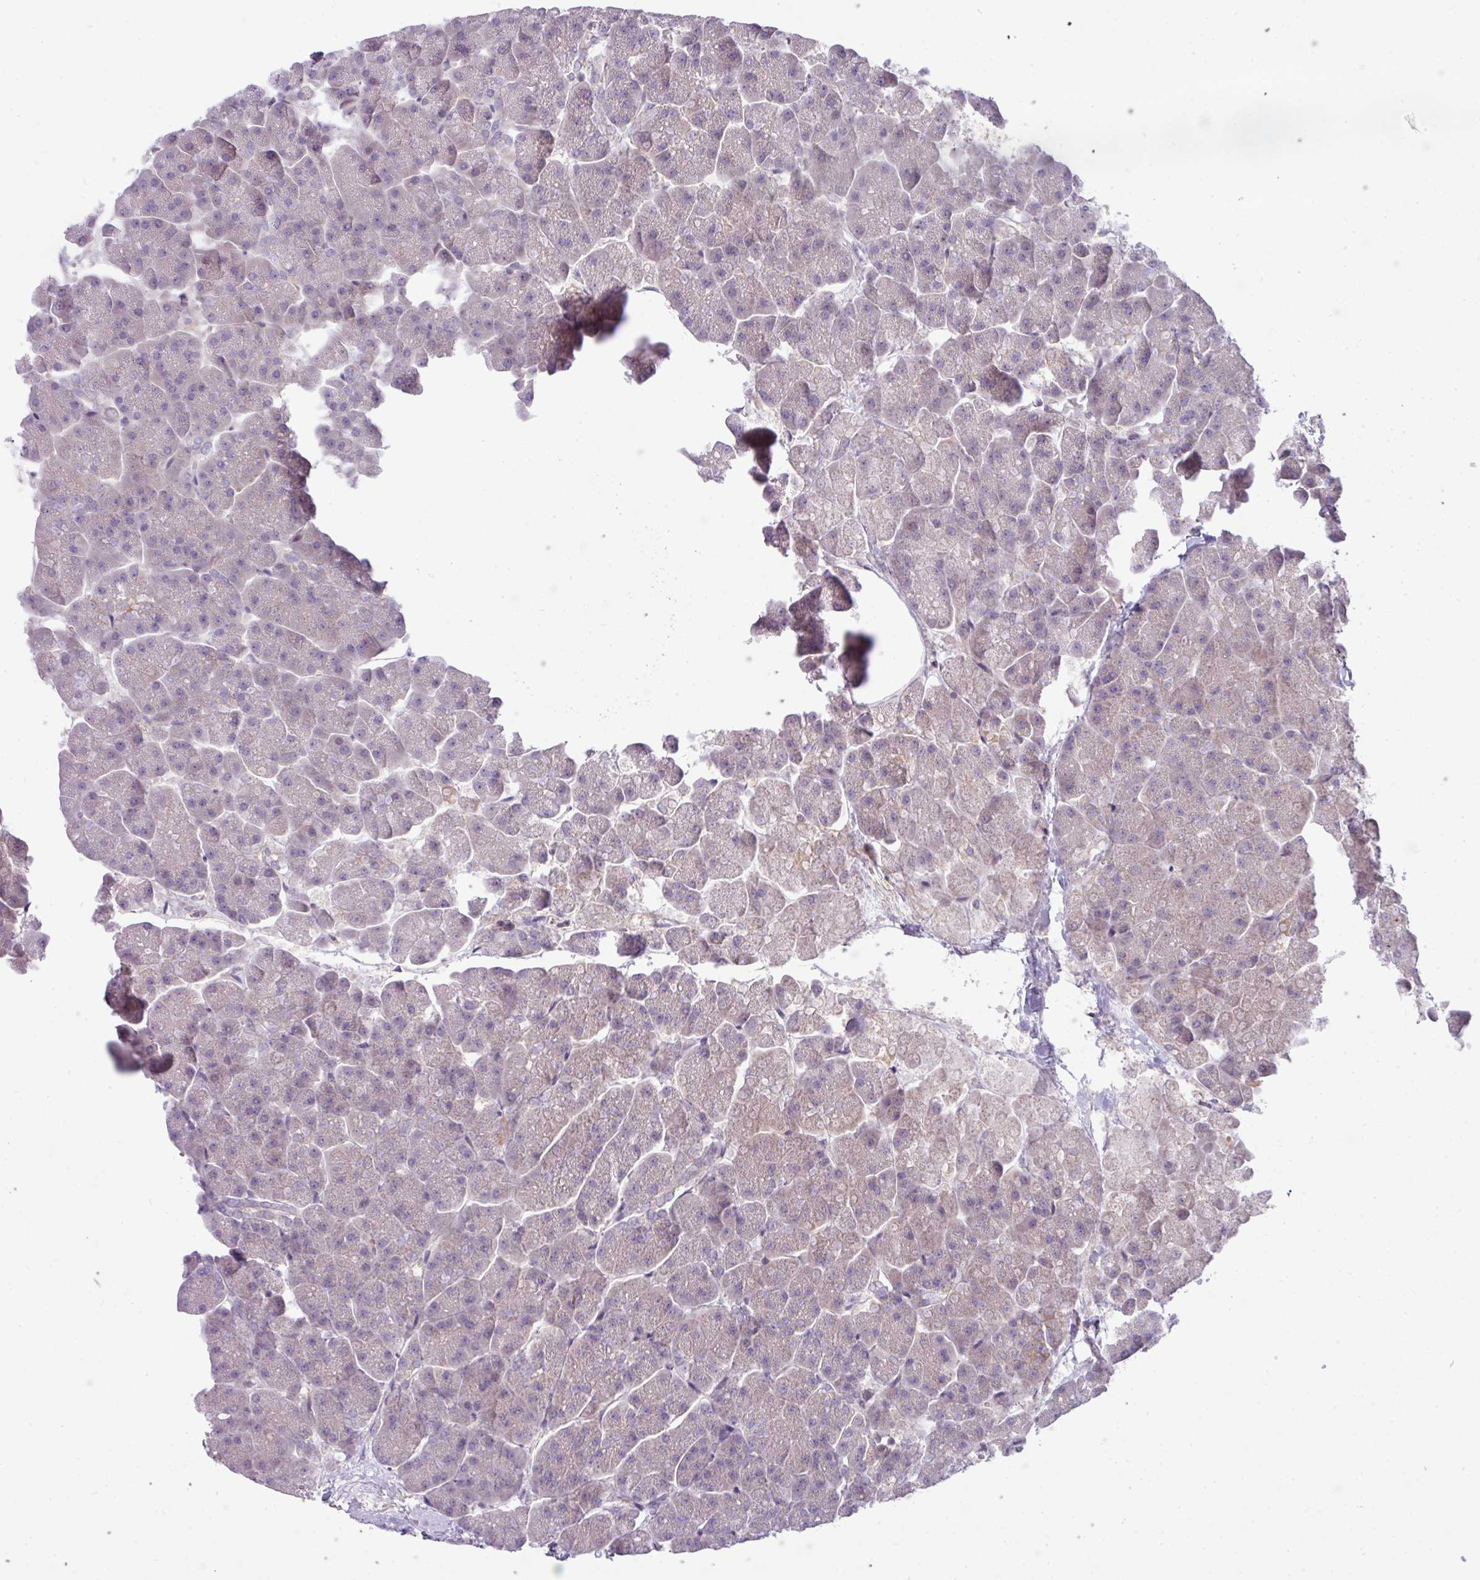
{"staining": {"intensity": "weak", "quantity": "<25%", "location": "cytoplasmic/membranous"}, "tissue": "pancreas", "cell_type": "Exocrine glandular cells", "image_type": "normal", "snomed": [{"axis": "morphology", "description": "Normal tissue, NOS"}, {"axis": "topography", "description": "Pancreas"}, {"axis": "topography", "description": "Peripheral nerve tissue"}], "caption": "DAB immunohistochemical staining of normal human pancreas reveals no significant expression in exocrine glandular cells.", "gene": "STAT5A", "patient": {"sex": "male", "age": 54}}